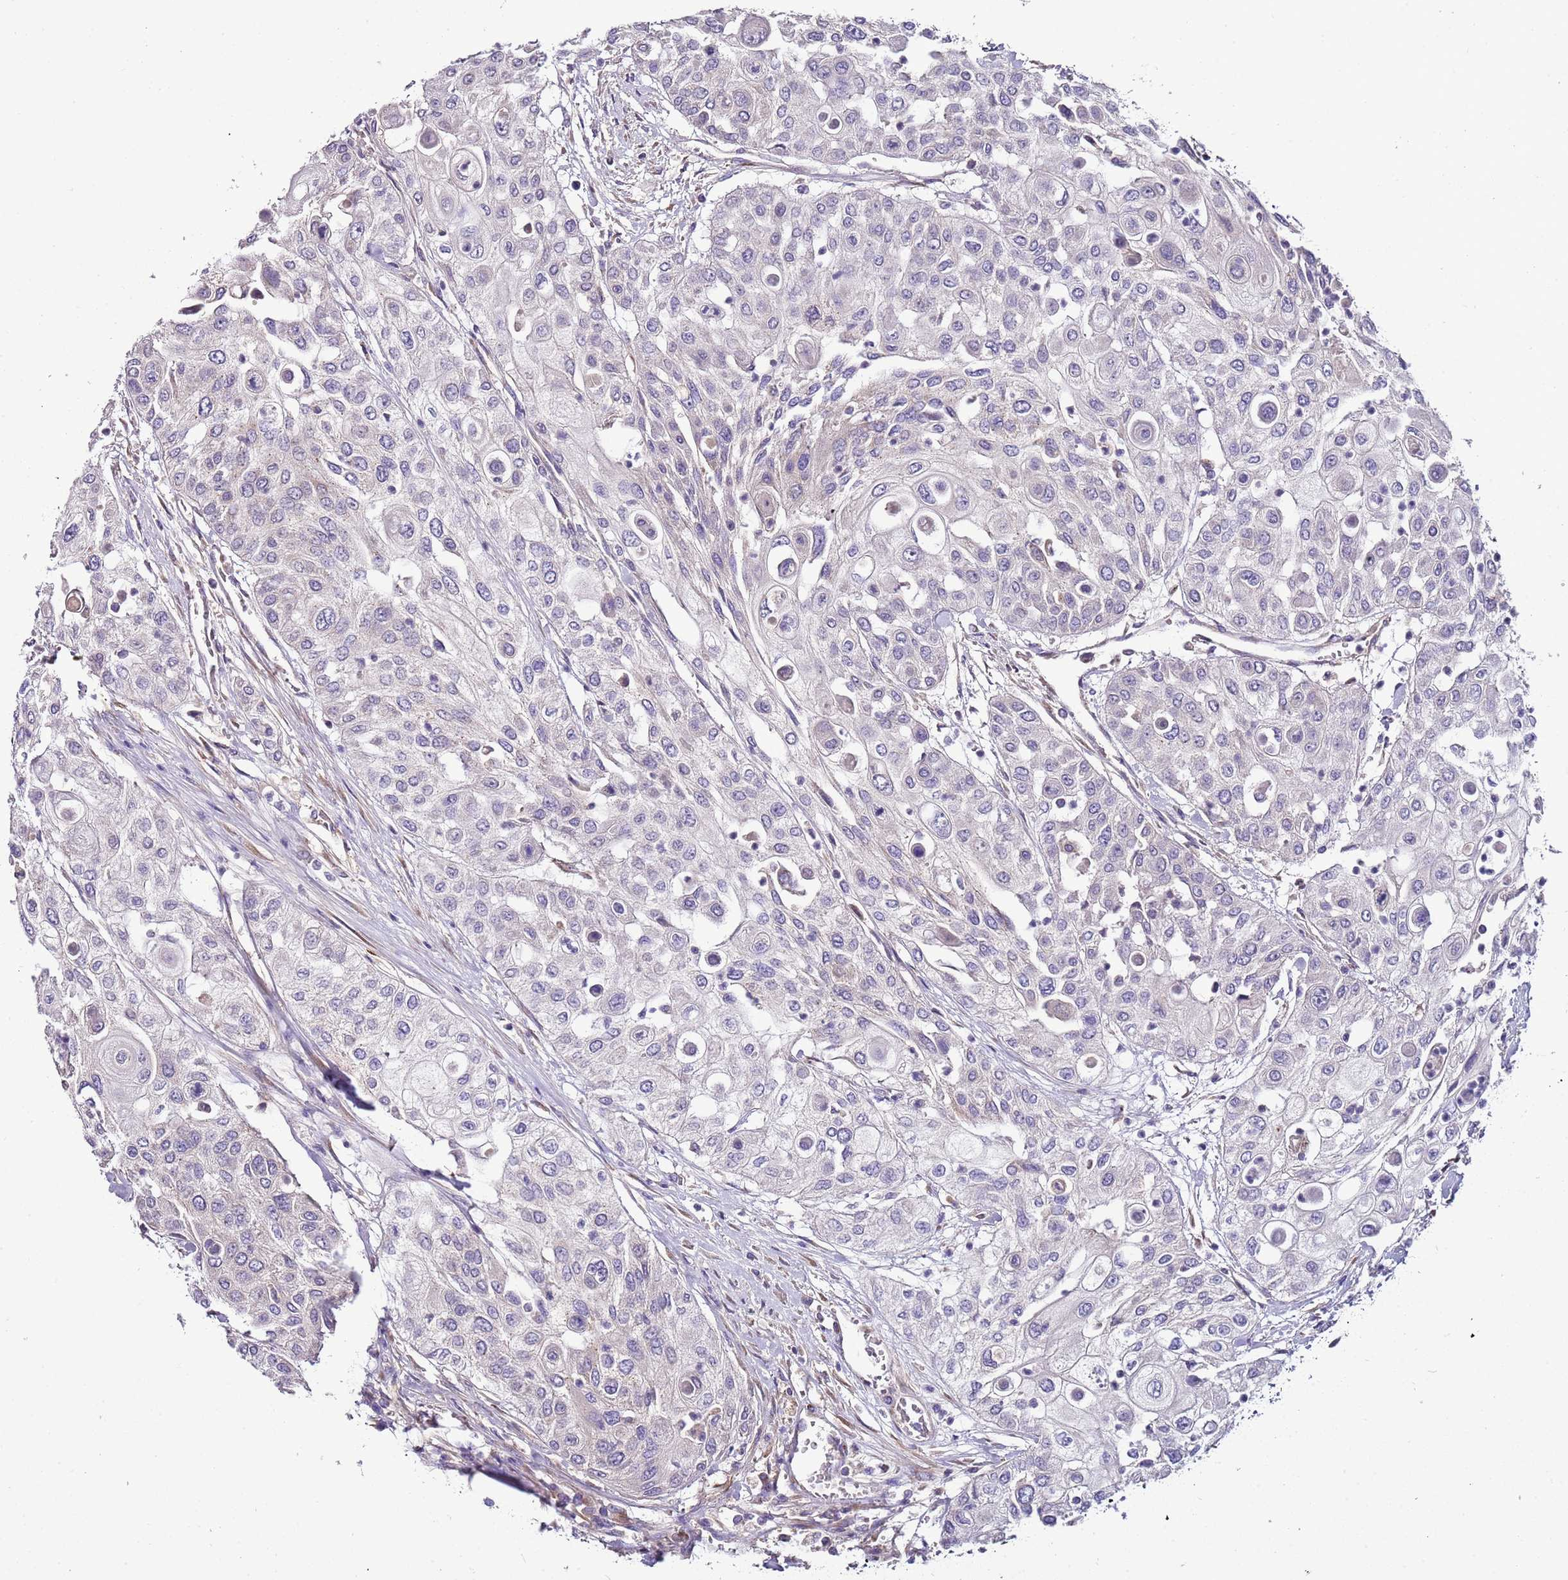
{"staining": {"intensity": "negative", "quantity": "none", "location": "none"}, "tissue": "urothelial cancer", "cell_type": "Tumor cells", "image_type": "cancer", "snomed": [{"axis": "morphology", "description": "Urothelial carcinoma, High grade"}, {"axis": "topography", "description": "Urinary bladder"}], "caption": "Urothelial cancer stained for a protein using immunohistochemistry (IHC) displays no positivity tumor cells.", "gene": "FAM20A", "patient": {"sex": "female", "age": 79}}